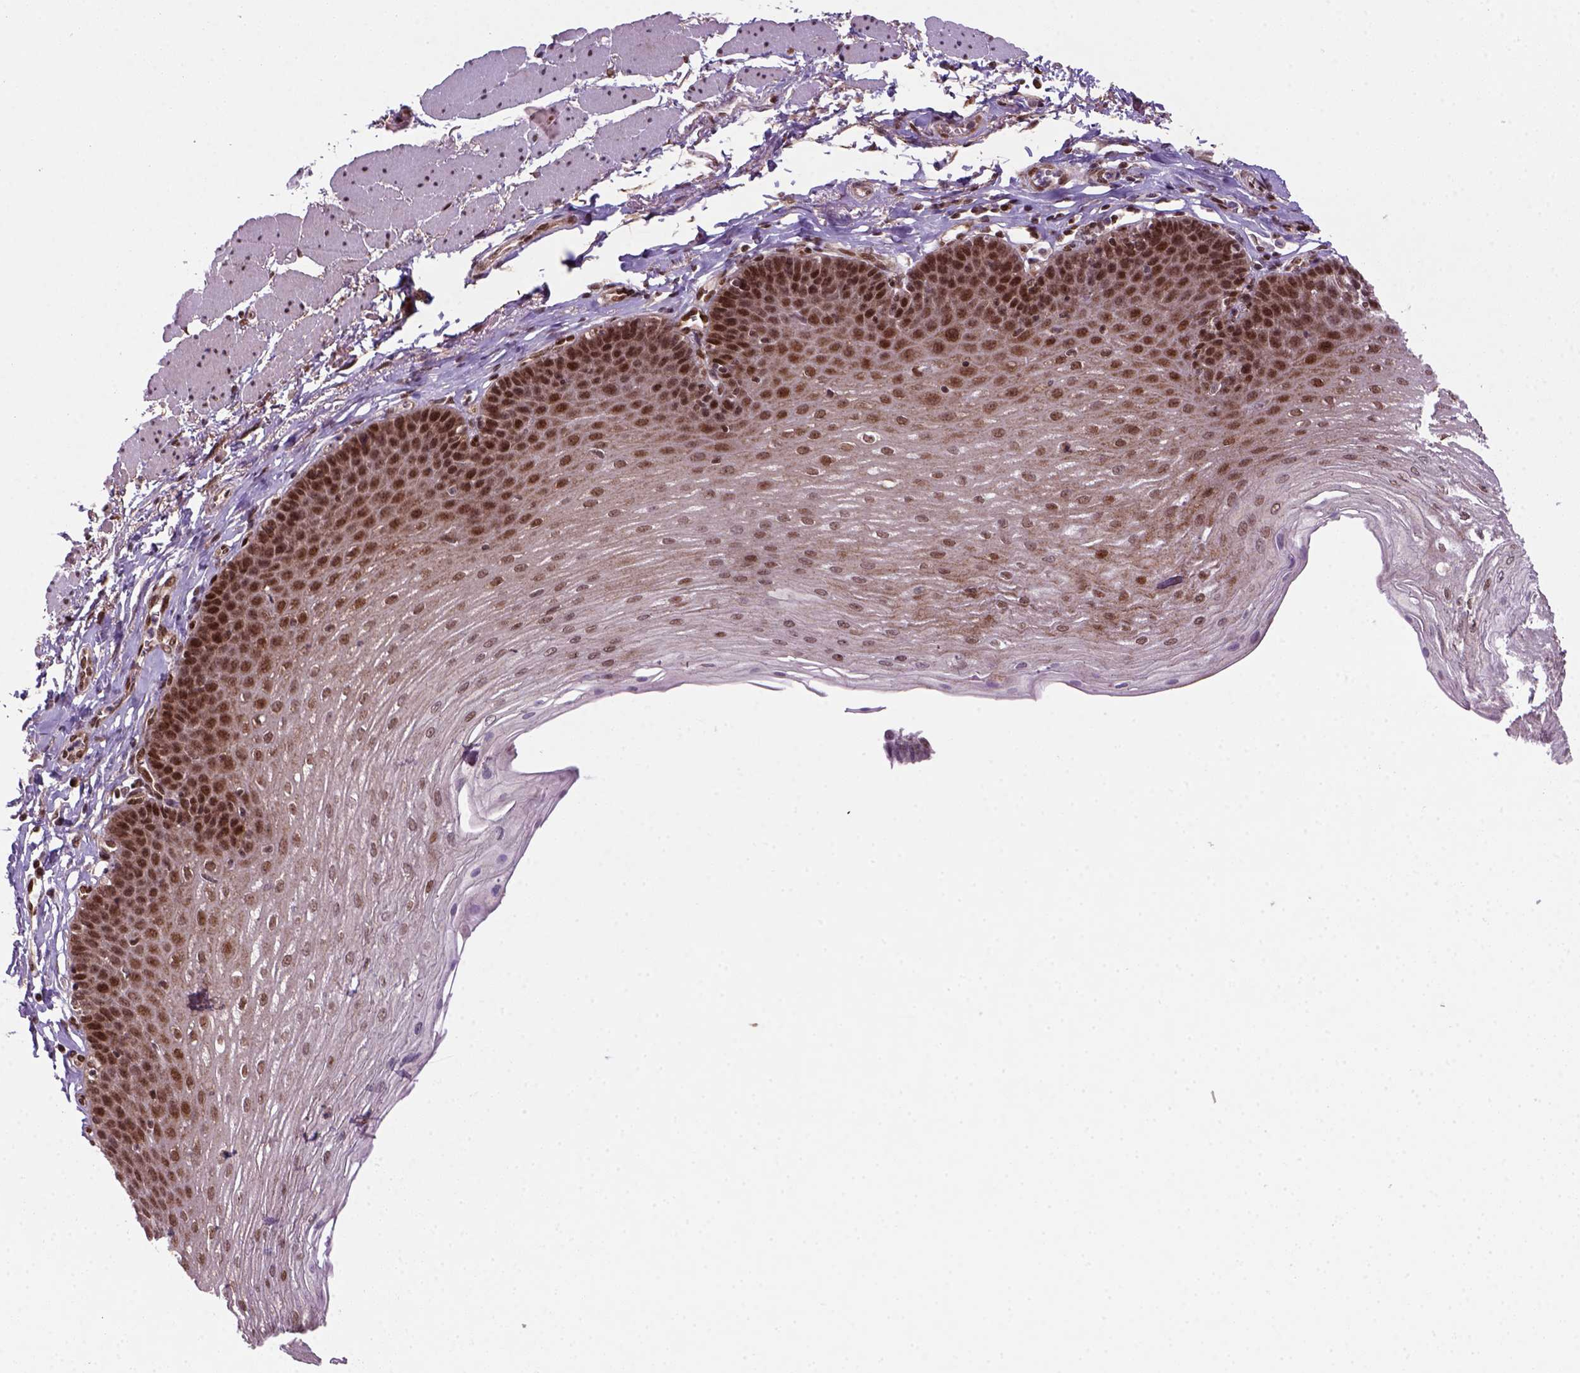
{"staining": {"intensity": "moderate", "quantity": ">75%", "location": "nuclear"}, "tissue": "esophagus", "cell_type": "Squamous epithelial cells", "image_type": "normal", "snomed": [{"axis": "morphology", "description": "Normal tissue, NOS"}, {"axis": "topography", "description": "Esophagus"}], "caption": "High-magnification brightfield microscopy of benign esophagus stained with DAB (3,3'-diaminobenzidine) (brown) and counterstained with hematoxylin (blue). squamous epithelial cells exhibit moderate nuclear positivity is identified in approximately>75% of cells. Nuclei are stained in blue.", "gene": "MGMT", "patient": {"sex": "female", "age": 81}}